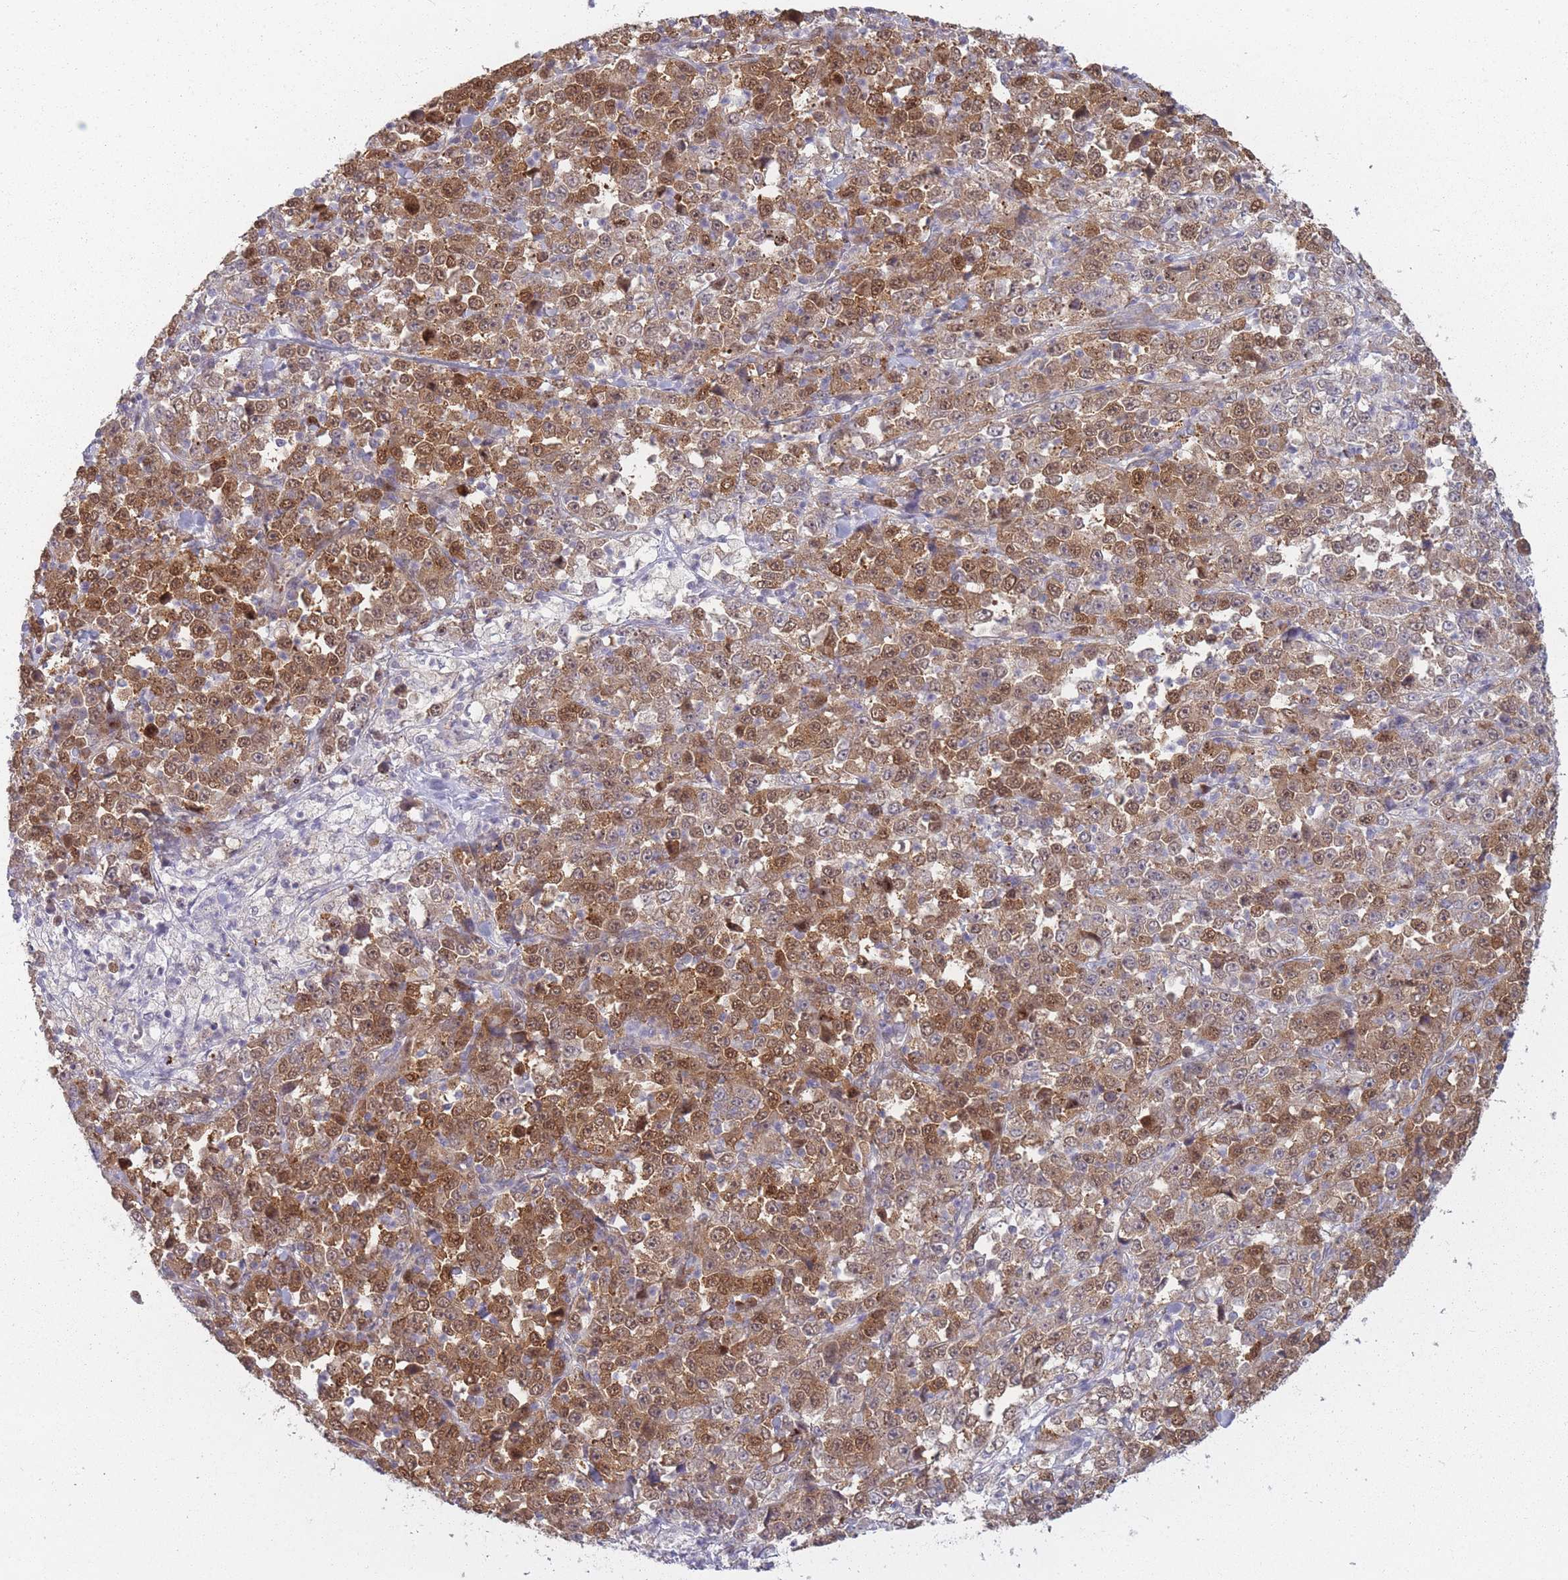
{"staining": {"intensity": "moderate", "quantity": ">75%", "location": "cytoplasmic/membranous,nuclear"}, "tissue": "stomach cancer", "cell_type": "Tumor cells", "image_type": "cancer", "snomed": [{"axis": "morphology", "description": "Normal tissue, NOS"}, {"axis": "morphology", "description": "Adenocarcinoma, NOS"}, {"axis": "topography", "description": "Stomach, upper"}, {"axis": "topography", "description": "Stomach"}], "caption": "High-power microscopy captured an immunohistochemistry (IHC) image of stomach adenocarcinoma, revealing moderate cytoplasmic/membranous and nuclear positivity in approximately >75% of tumor cells.", "gene": "LGALS9", "patient": {"sex": "male", "age": 59}}